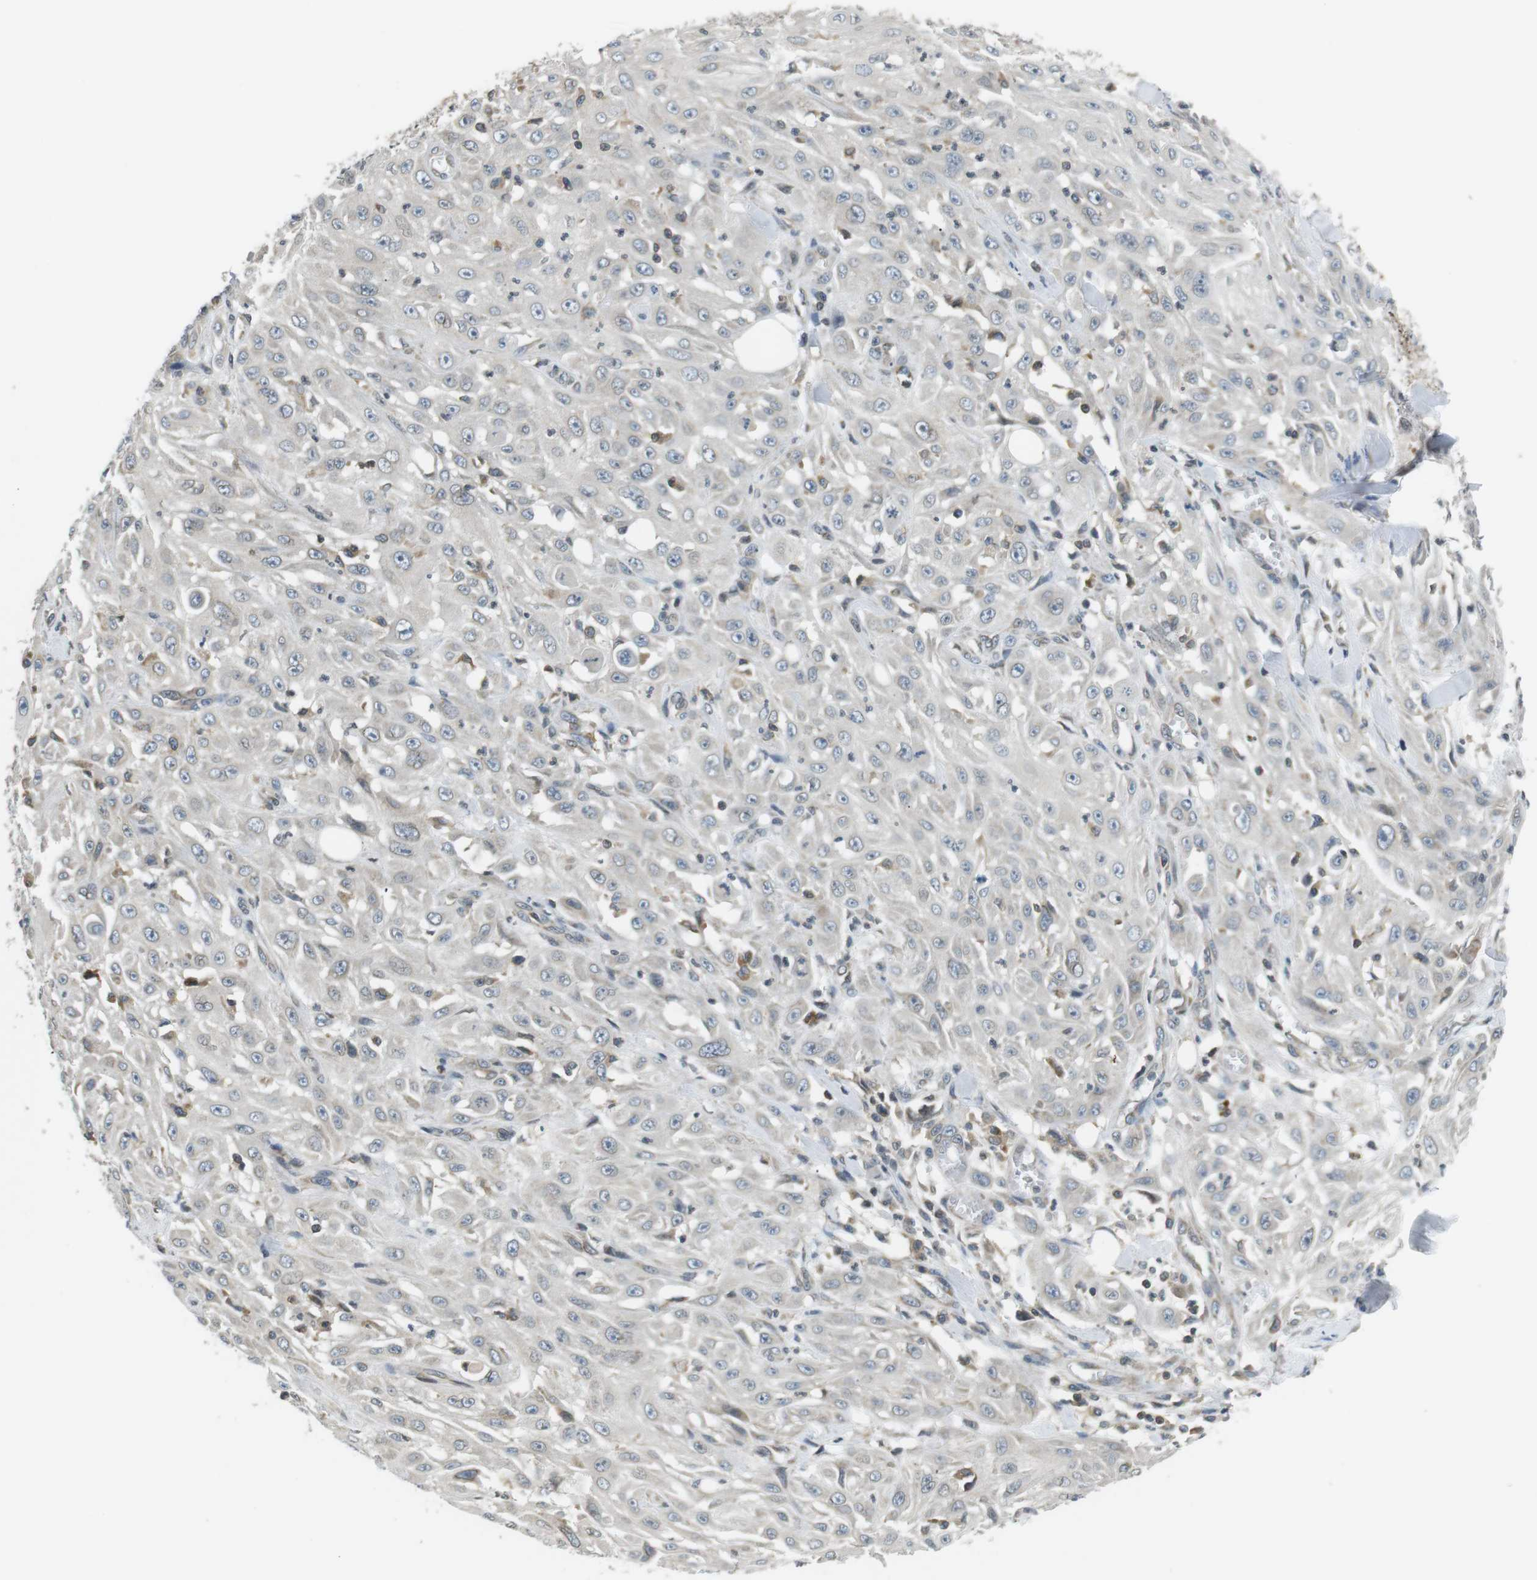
{"staining": {"intensity": "negative", "quantity": "none", "location": "none"}, "tissue": "skin cancer", "cell_type": "Tumor cells", "image_type": "cancer", "snomed": [{"axis": "morphology", "description": "Squamous cell carcinoma, NOS"}, {"axis": "morphology", "description": "Squamous cell carcinoma, metastatic, NOS"}, {"axis": "topography", "description": "Skin"}, {"axis": "topography", "description": "Lymph node"}], "caption": "Tumor cells show no significant protein expression in skin cancer.", "gene": "TMX4", "patient": {"sex": "male", "age": 75}}